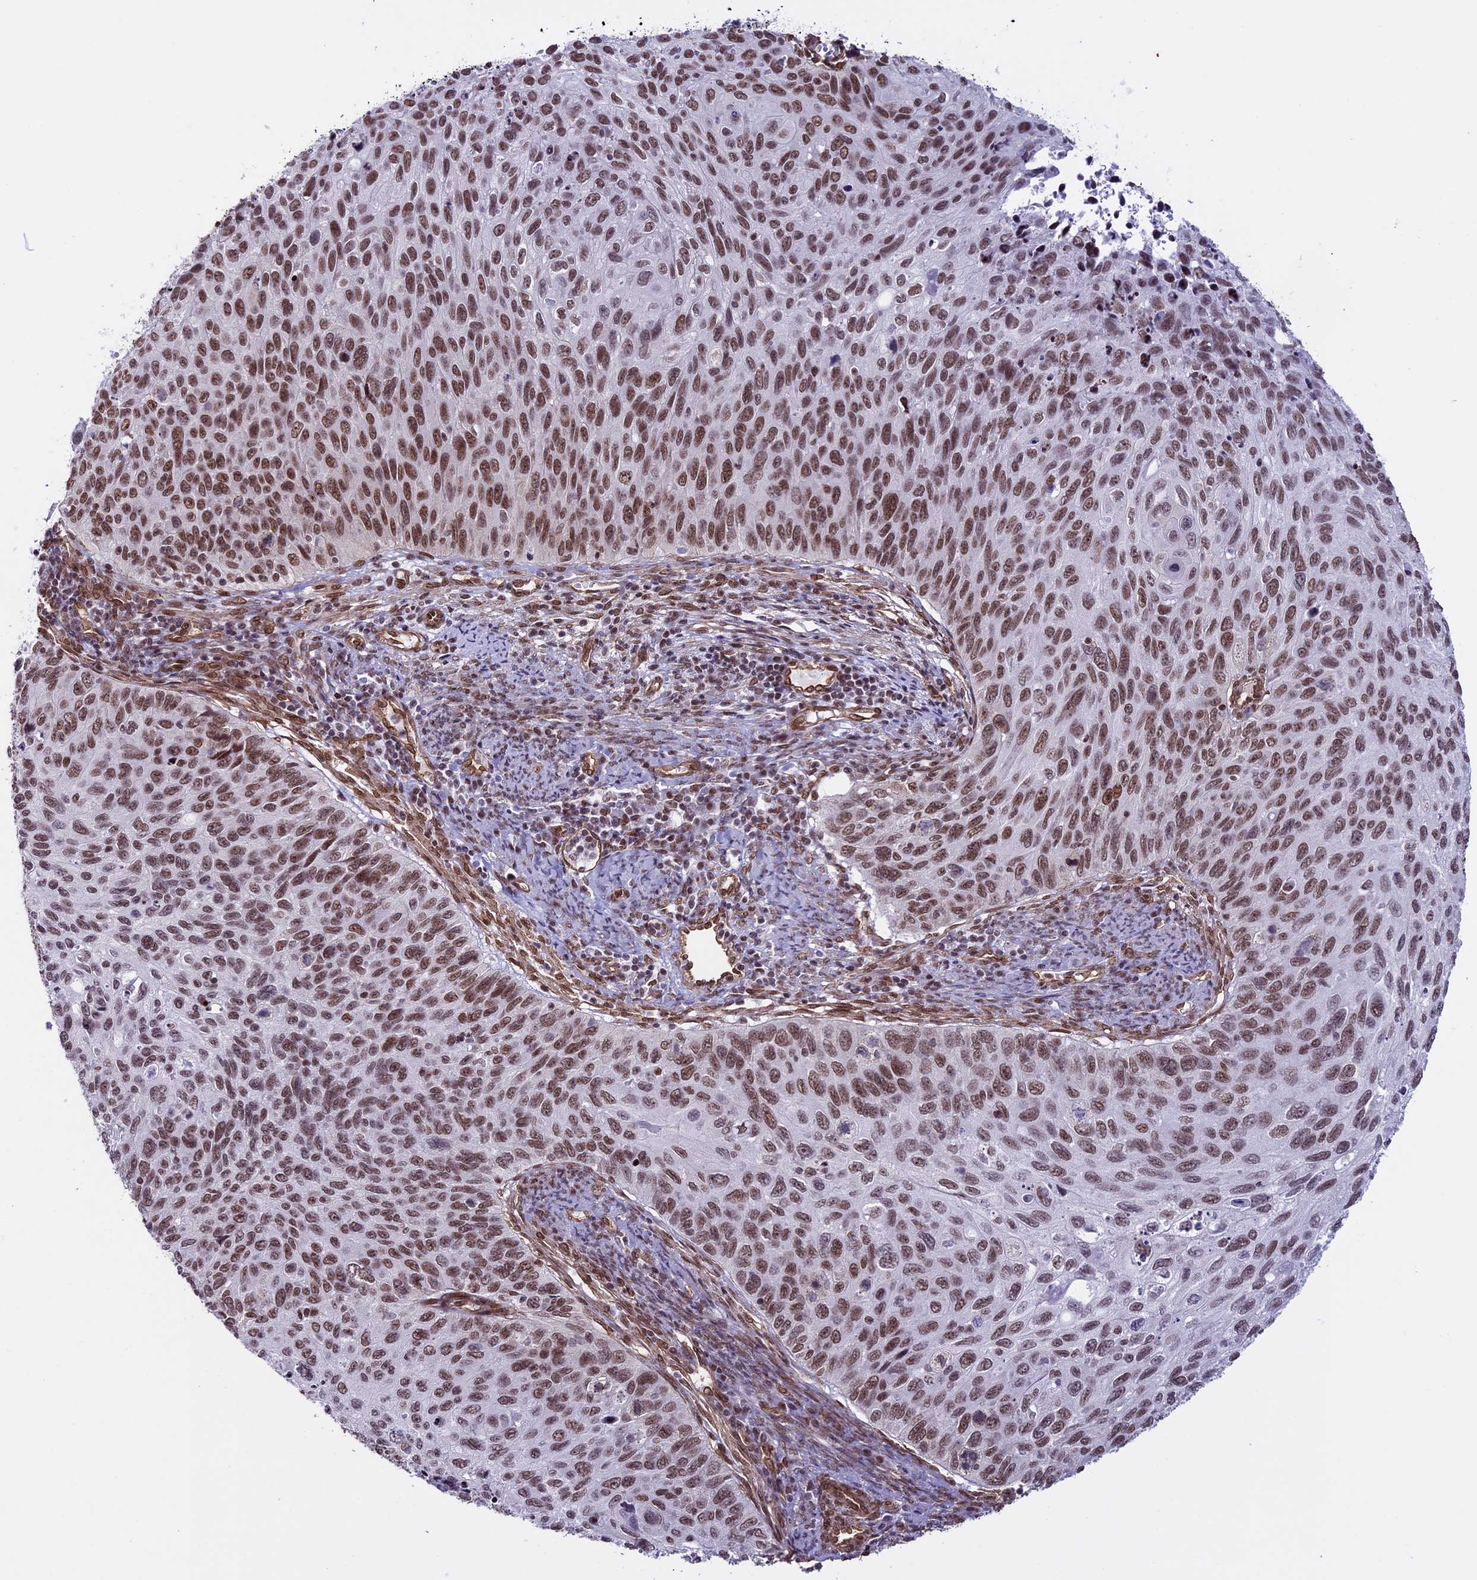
{"staining": {"intensity": "moderate", "quantity": ">75%", "location": "nuclear"}, "tissue": "cervical cancer", "cell_type": "Tumor cells", "image_type": "cancer", "snomed": [{"axis": "morphology", "description": "Squamous cell carcinoma, NOS"}, {"axis": "topography", "description": "Cervix"}], "caption": "Human squamous cell carcinoma (cervical) stained with a brown dye demonstrates moderate nuclear positive positivity in about >75% of tumor cells.", "gene": "MPHOSPH8", "patient": {"sex": "female", "age": 70}}